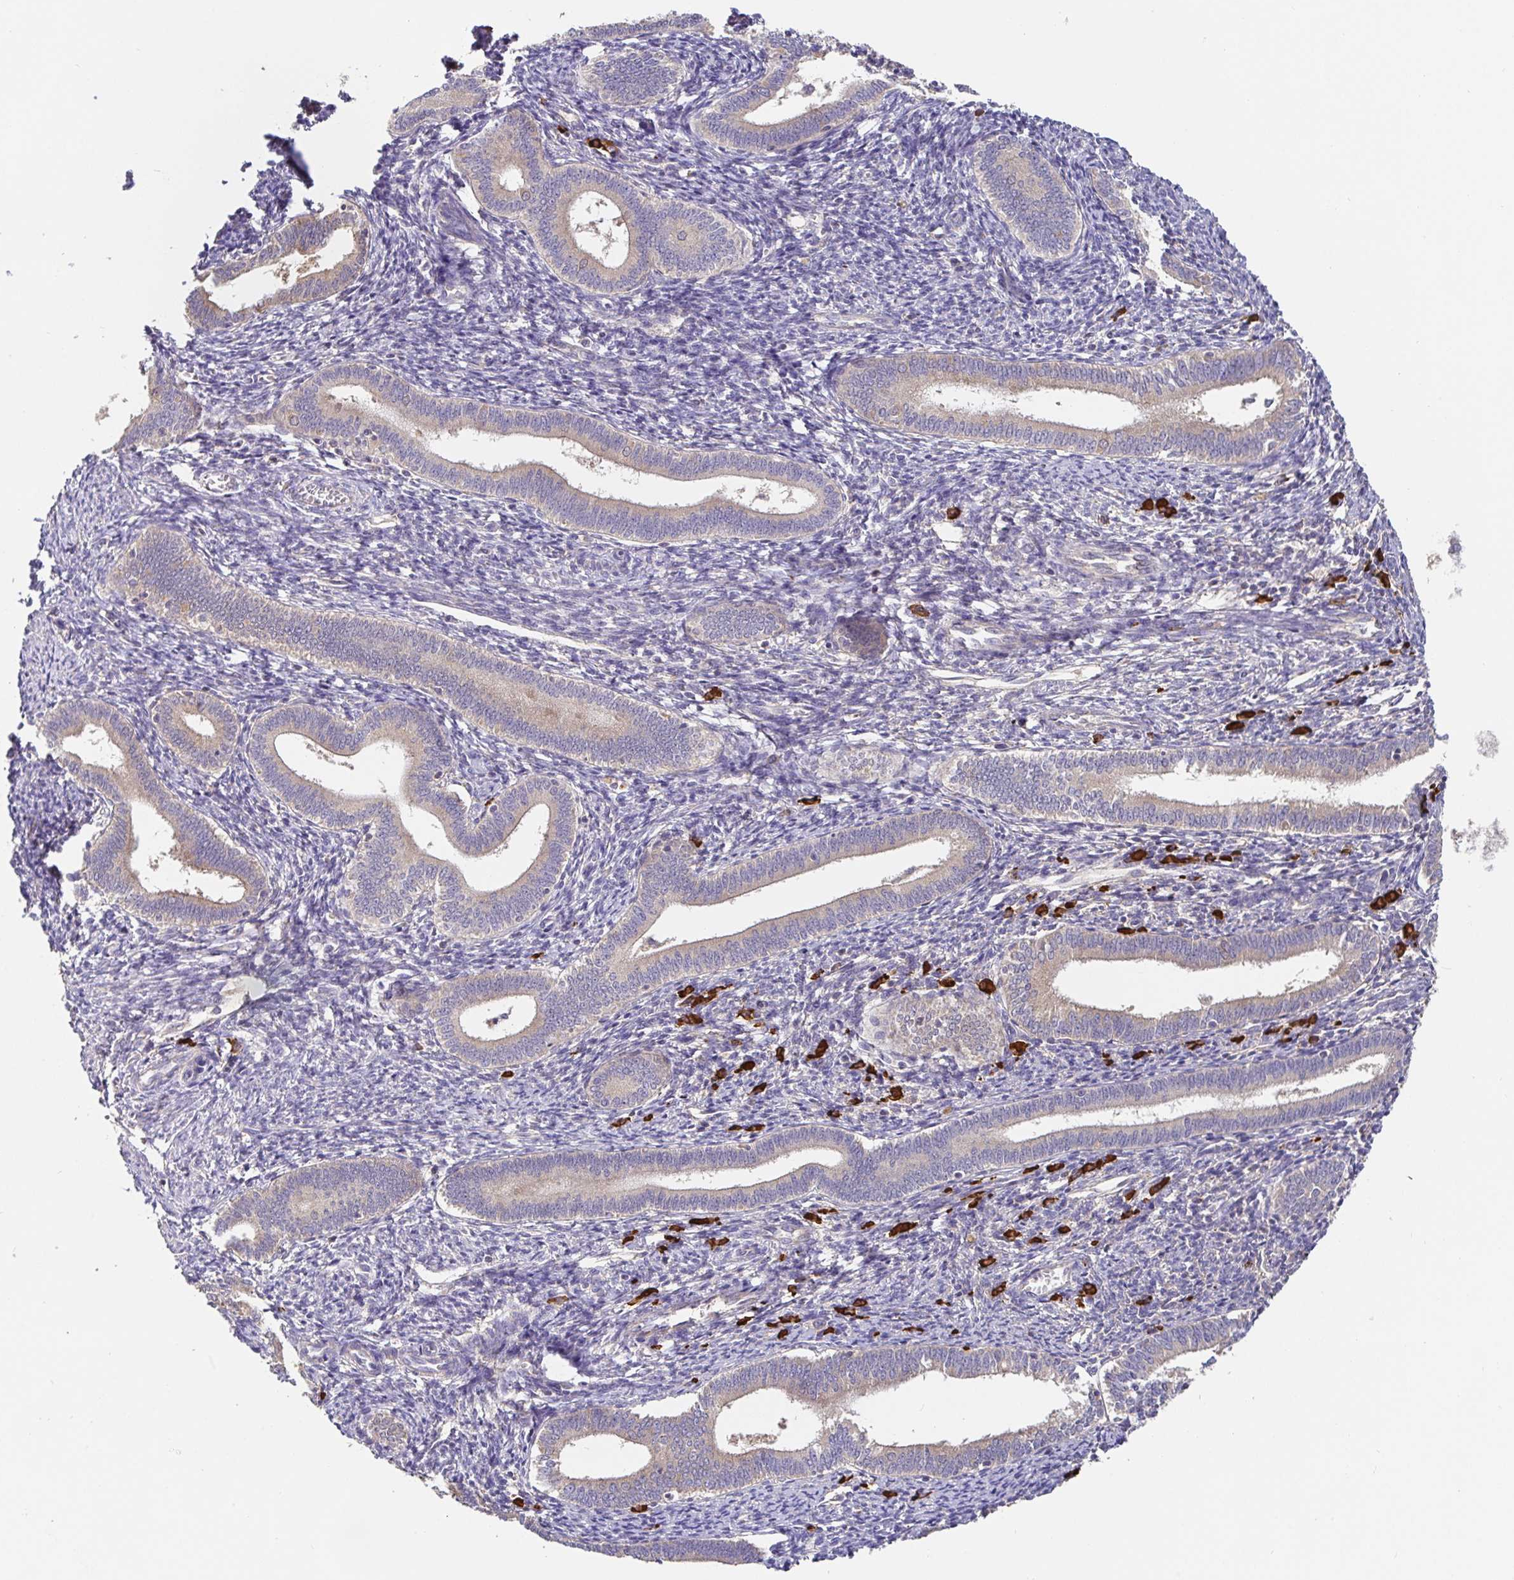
{"staining": {"intensity": "negative", "quantity": "none", "location": "none"}, "tissue": "endometrium", "cell_type": "Cells in endometrial stroma", "image_type": "normal", "snomed": [{"axis": "morphology", "description": "Normal tissue, NOS"}, {"axis": "topography", "description": "Endometrium"}], "caption": "There is no significant positivity in cells in endometrial stroma of endometrium. The staining is performed using DAB (3,3'-diaminobenzidine) brown chromogen with nuclei counter-stained in using hematoxylin.", "gene": "HAGH", "patient": {"sex": "female", "age": 41}}